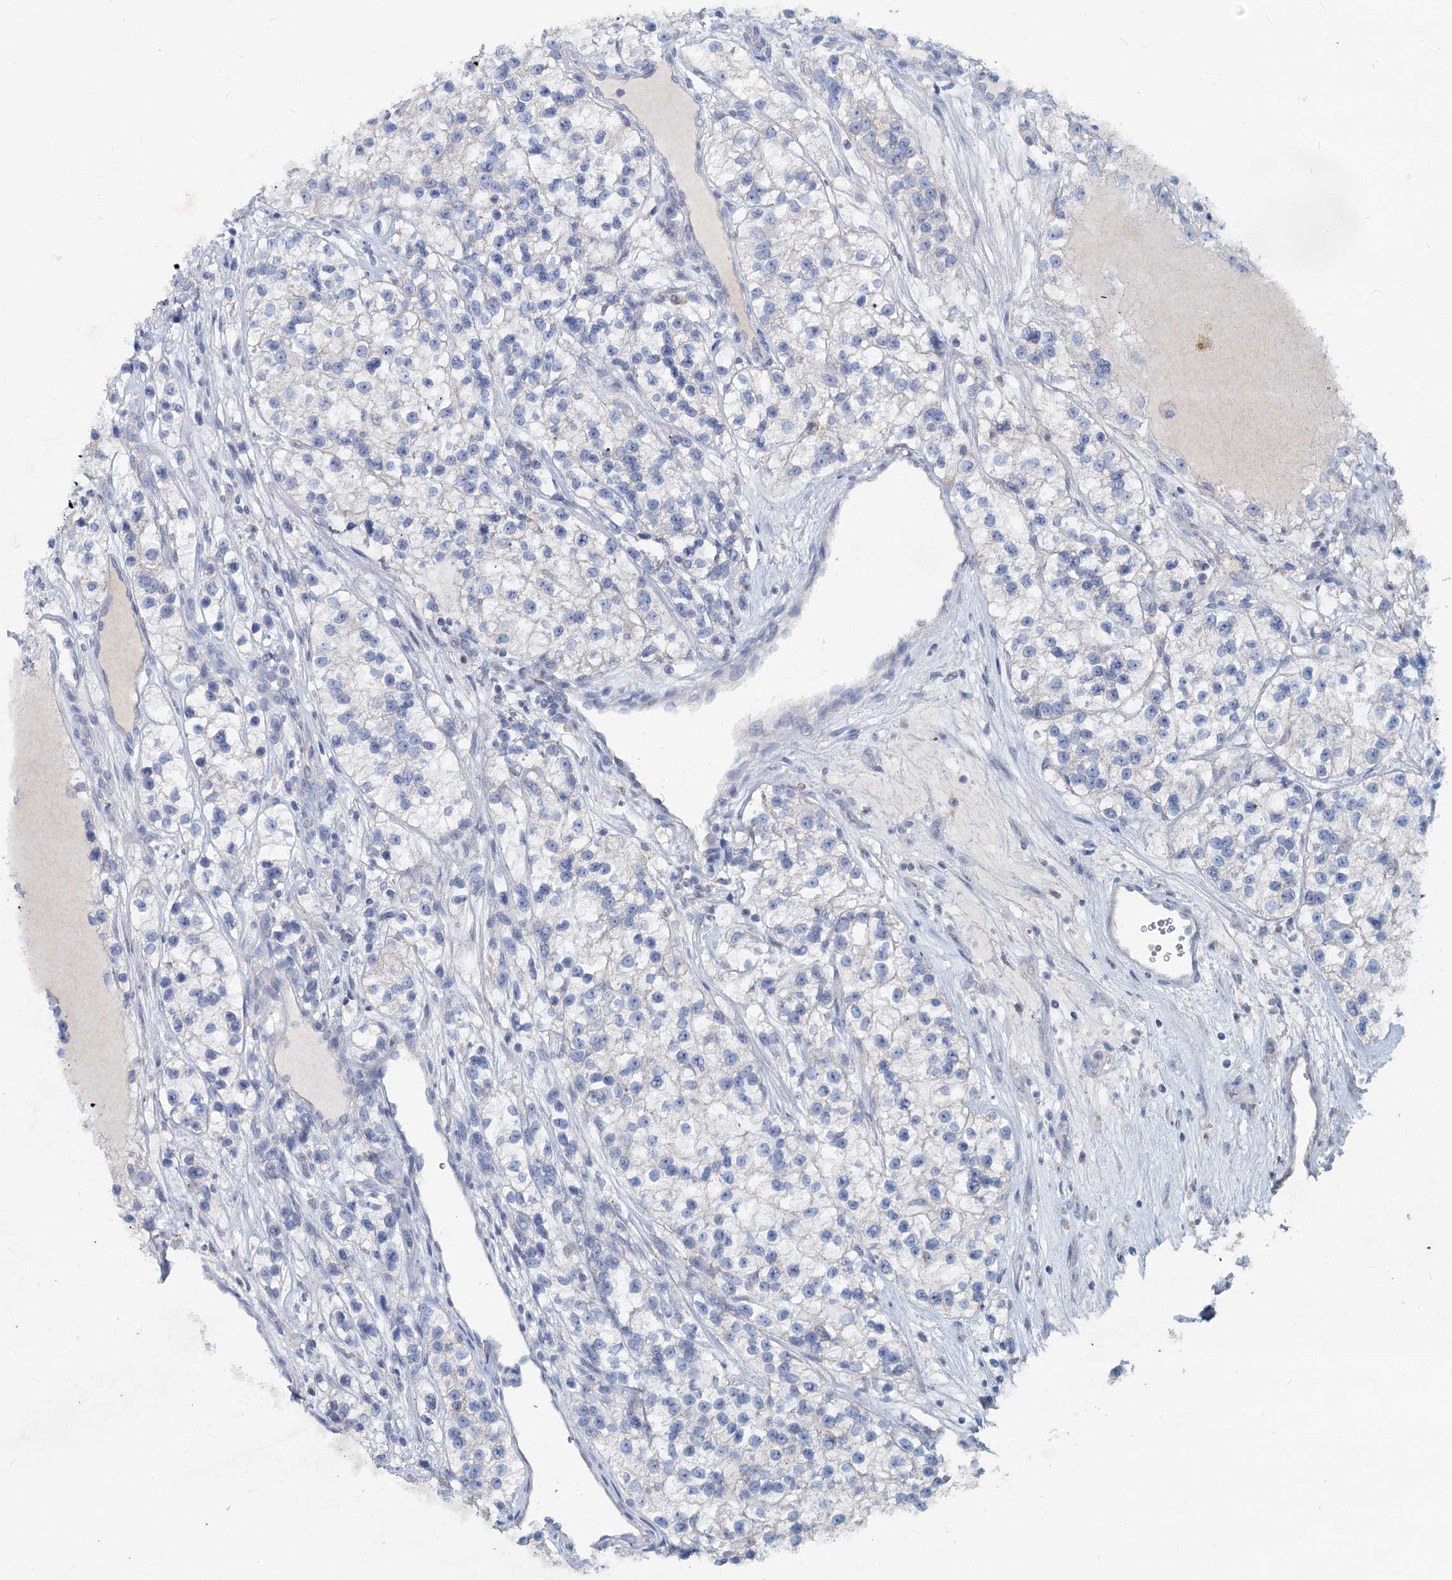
{"staining": {"intensity": "negative", "quantity": "none", "location": "none"}, "tissue": "renal cancer", "cell_type": "Tumor cells", "image_type": "cancer", "snomed": [{"axis": "morphology", "description": "Adenocarcinoma, NOS"}, {"axis": "topography", "description": "Kidney"}], "caption": "High magnification brightfield microscopy of adenocarcinoma (renal) stained with DAB (3,3'-diaminobenzidine) (brown) and counterstained with hematoxylin (blue): tumor cells show no significant positivity. (DAB immunohistochemistry visualized using brightfield microscopy, high magnification).", "gene": "TMX2", "patient": {"sex": "female", "age": 57}}